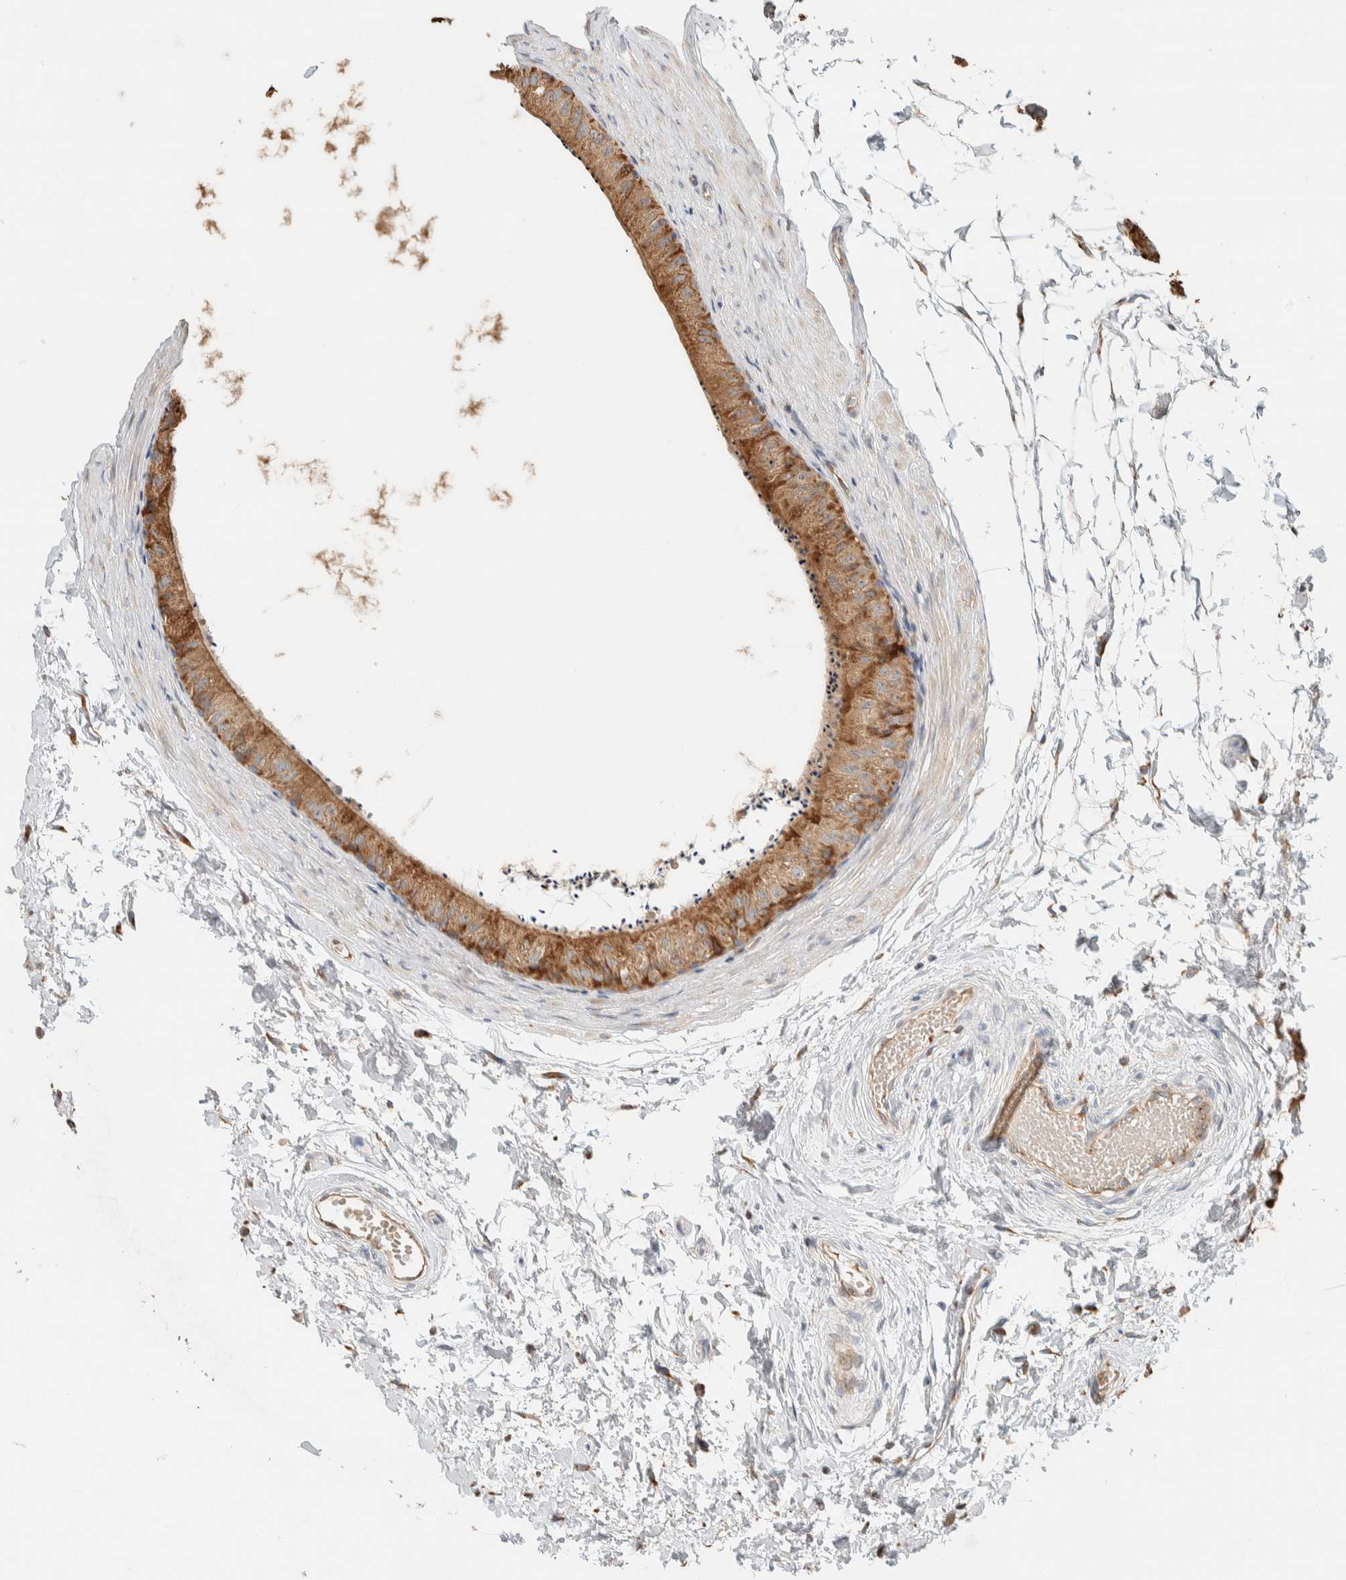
{"staining": {"intensity": "moderate", "quantity": ">75%", "location": "cytoplasmic/membranous"}, "tissue": "epididymis", "cell_type": "Glandular cells", "image_type": "normal", "snomed": [{"axis": "morphology", "description": "Normal tissue, NOS"}, {"axis": "topography", "description": "Epididymis"}], "caption": "Immunohistochemical staining of normal epididymis exhibits moderate cytoplasmic/membranous protein staining in approximately >75% of glandular cells. (DAB (3,3'-diaminobenzidine) IHC with brightfield microscopy, high magnification).", "gene": "RAB11FIP1", "patient": {"sex": "male", "age": 56}}